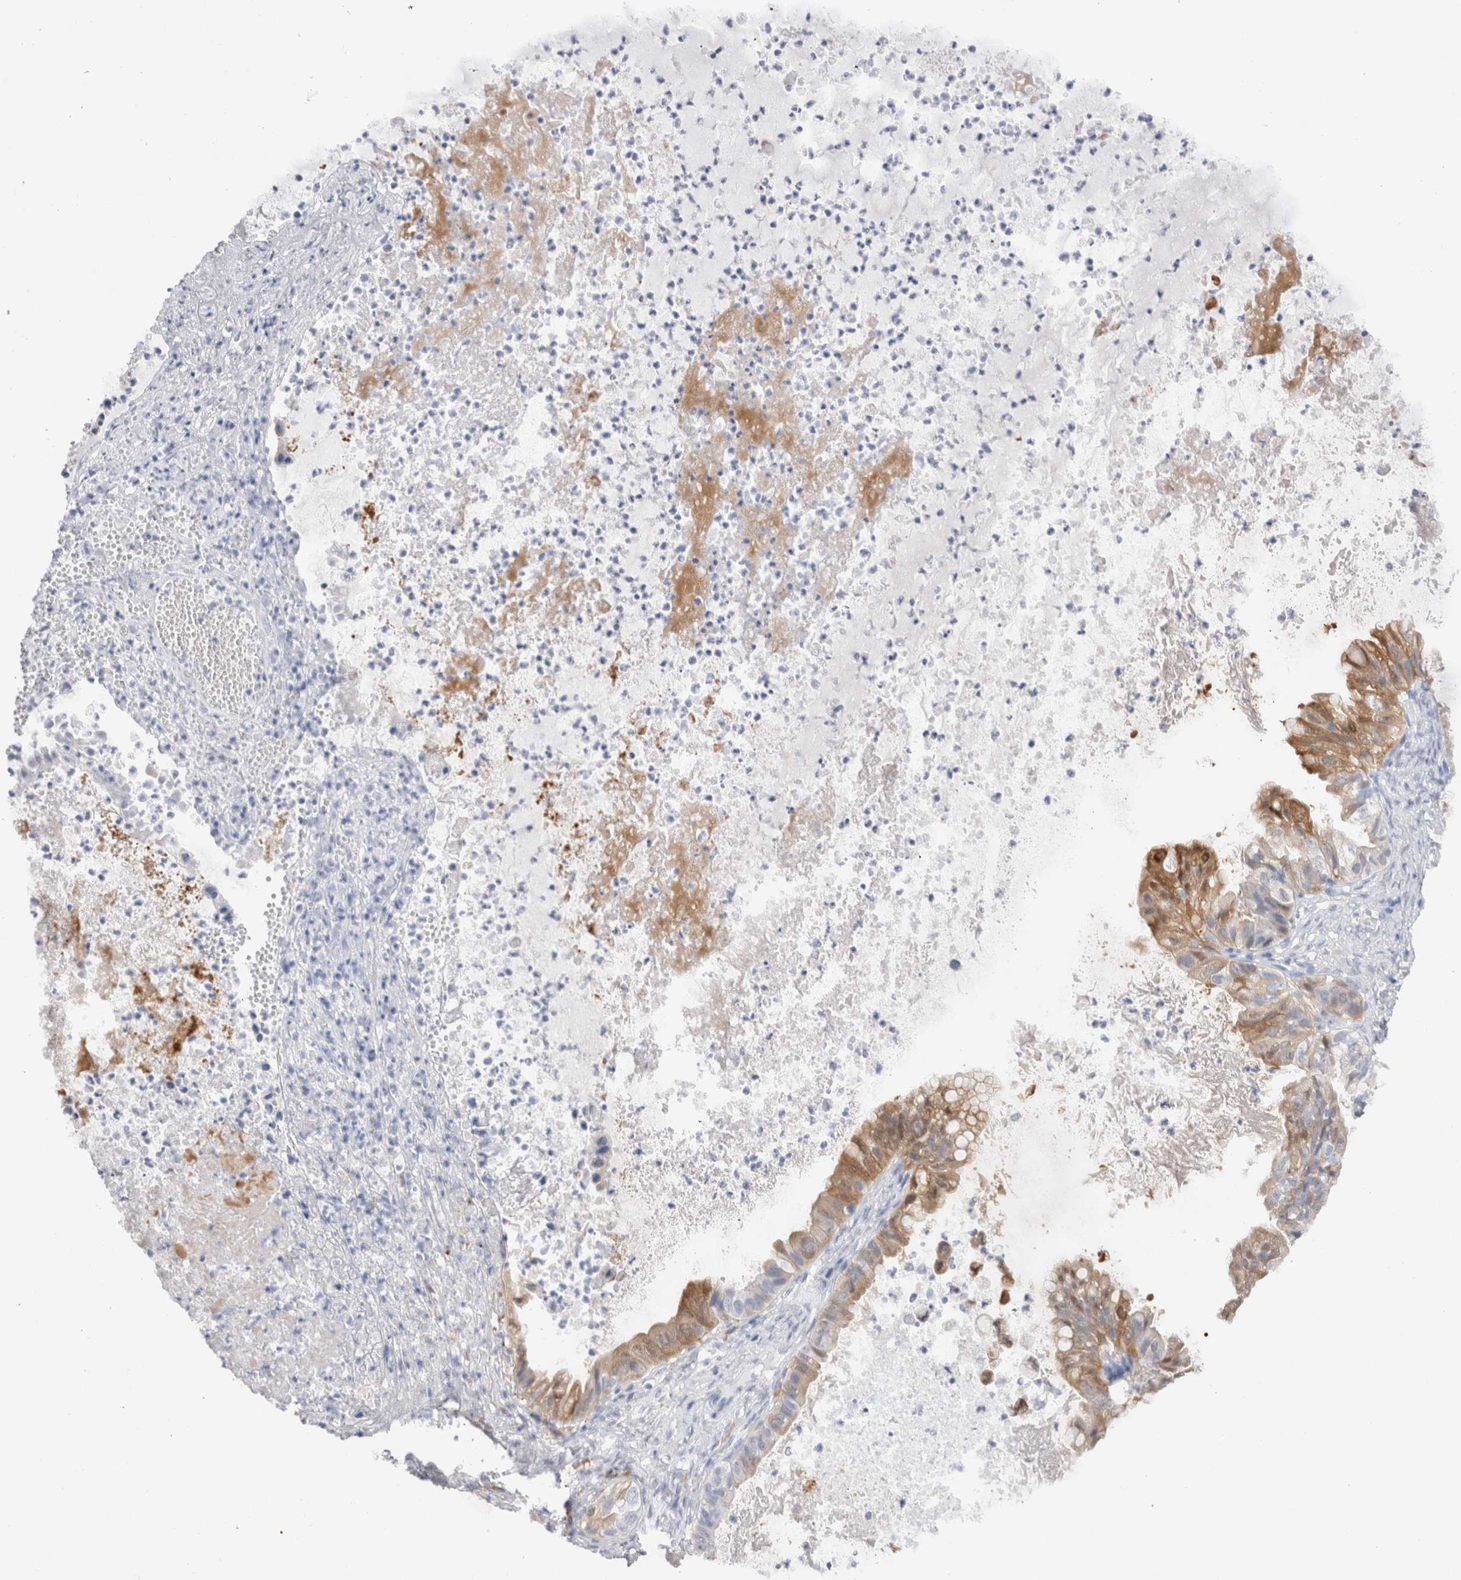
{"staining": {"intensity": "moderate", "quantity": "<25%", "location": "cytoplasmic/membranous"}, "tissue": "ovarian cancer", "cell_type": "Tumor cells", "image_type": "cancer", "snomed": [{"axis": "morphology", "description": "Cystadenocarcinoma, mucinous, NOS"}, {"axis": "topography", "description": "Ovary"}], "caption": "A brown stain shows moderate cytoplasmic/membranous expression of a protein in human ovarian mucinous cystadenocarcinoma tumor cells.", "gene": "NAPEPLD", "patient": {"sex": "female", "age": 80}}